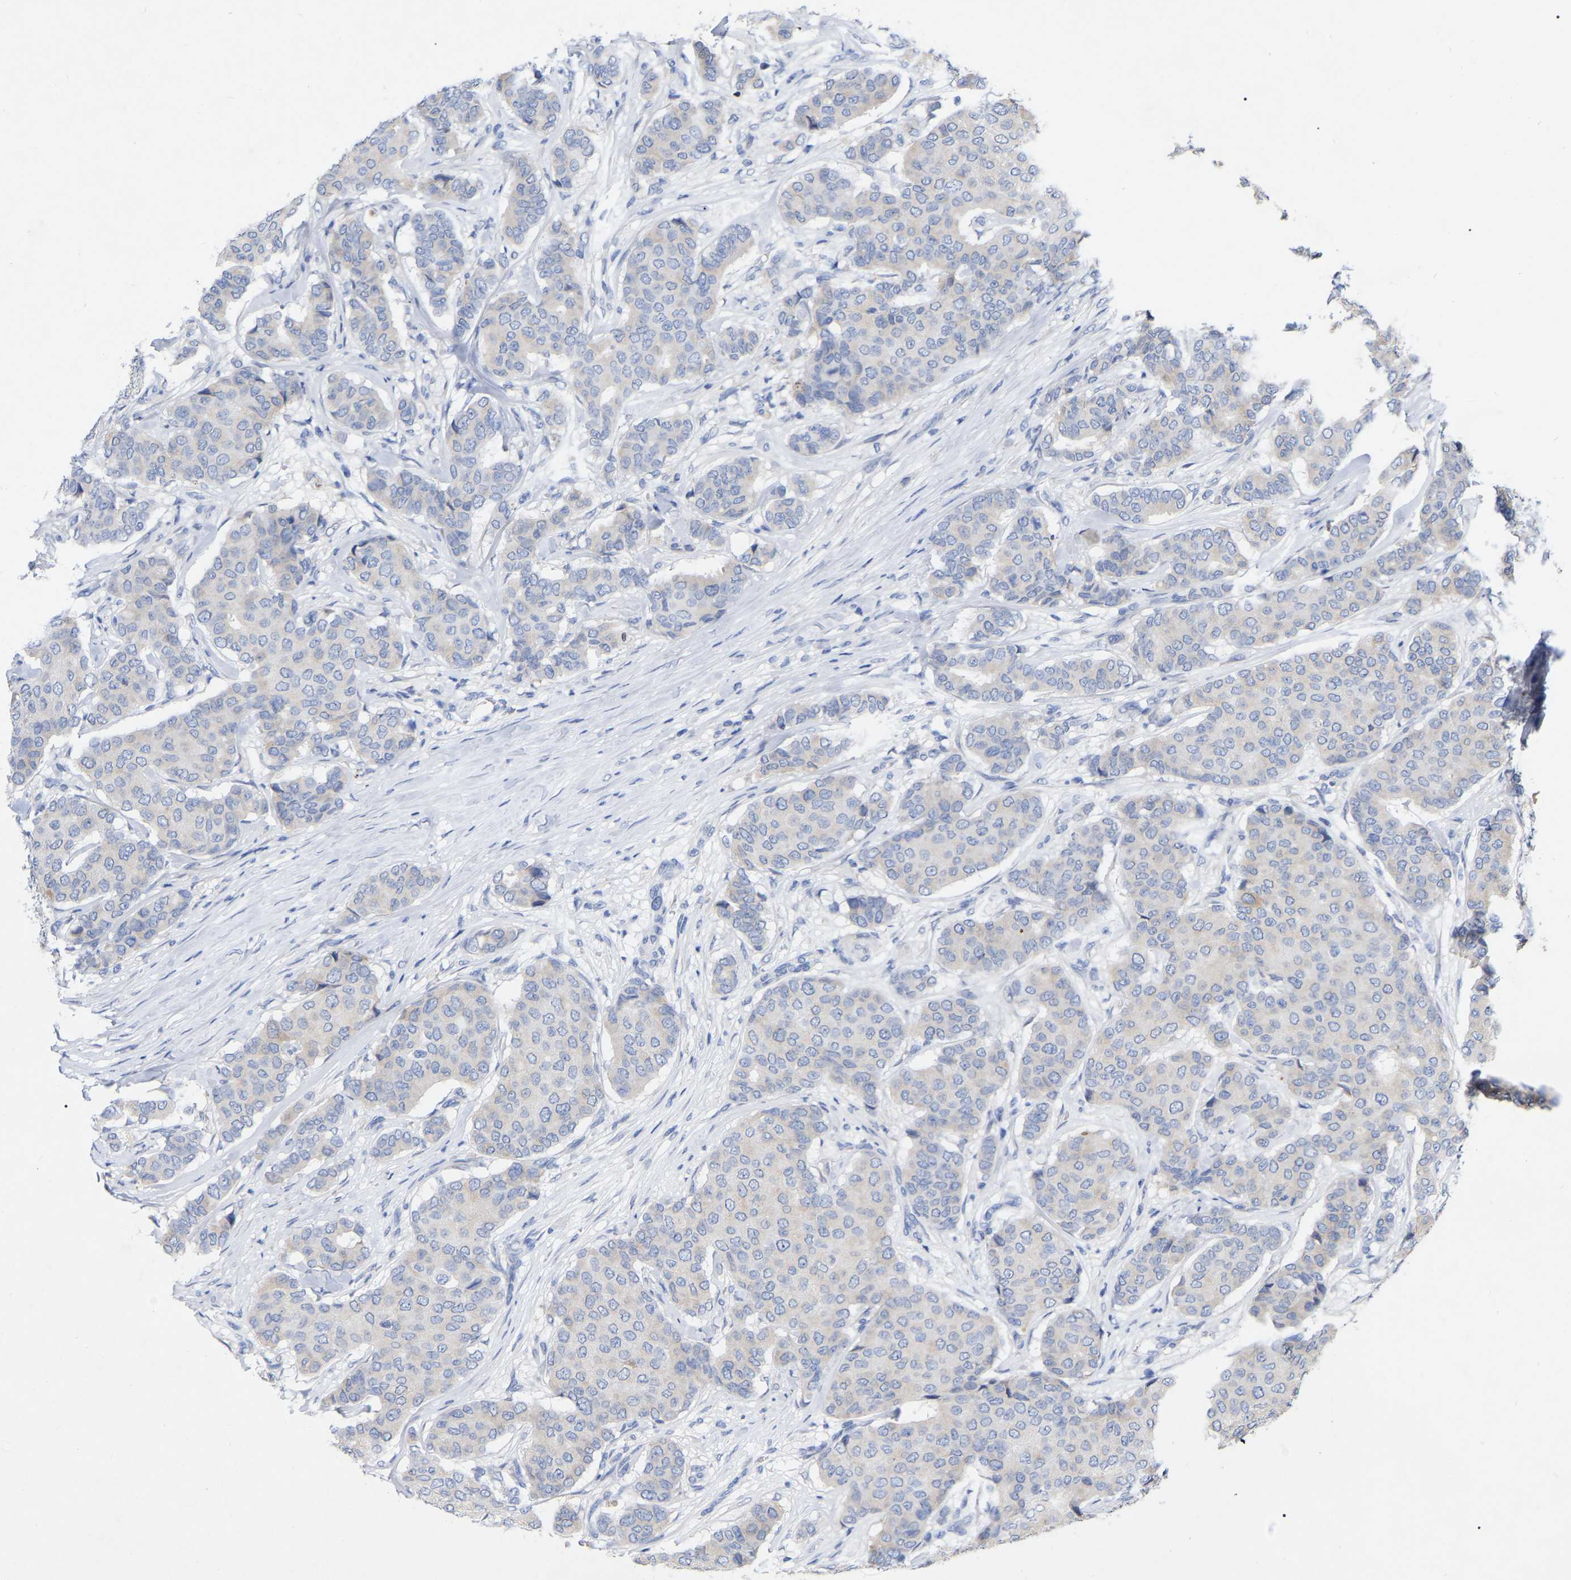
{"staining": {"intensity": "negative", "quantity": "none", "location": "none"}, "tissue": "breast cancer", "cell_type": "Tumor cells", "image_type": "cancer", "snomed": [{"axis": "morphology", "description": "Duct carcinoma"}, {"axis": "topography", "description": "Breast"}], "caption": "Histopathology image shows no protein expression in tumor cells of breast cancer (intraductal carcinoma) tissue.", "gene": "STRIP2", "patient": {"sex": "female", "age": 75}}